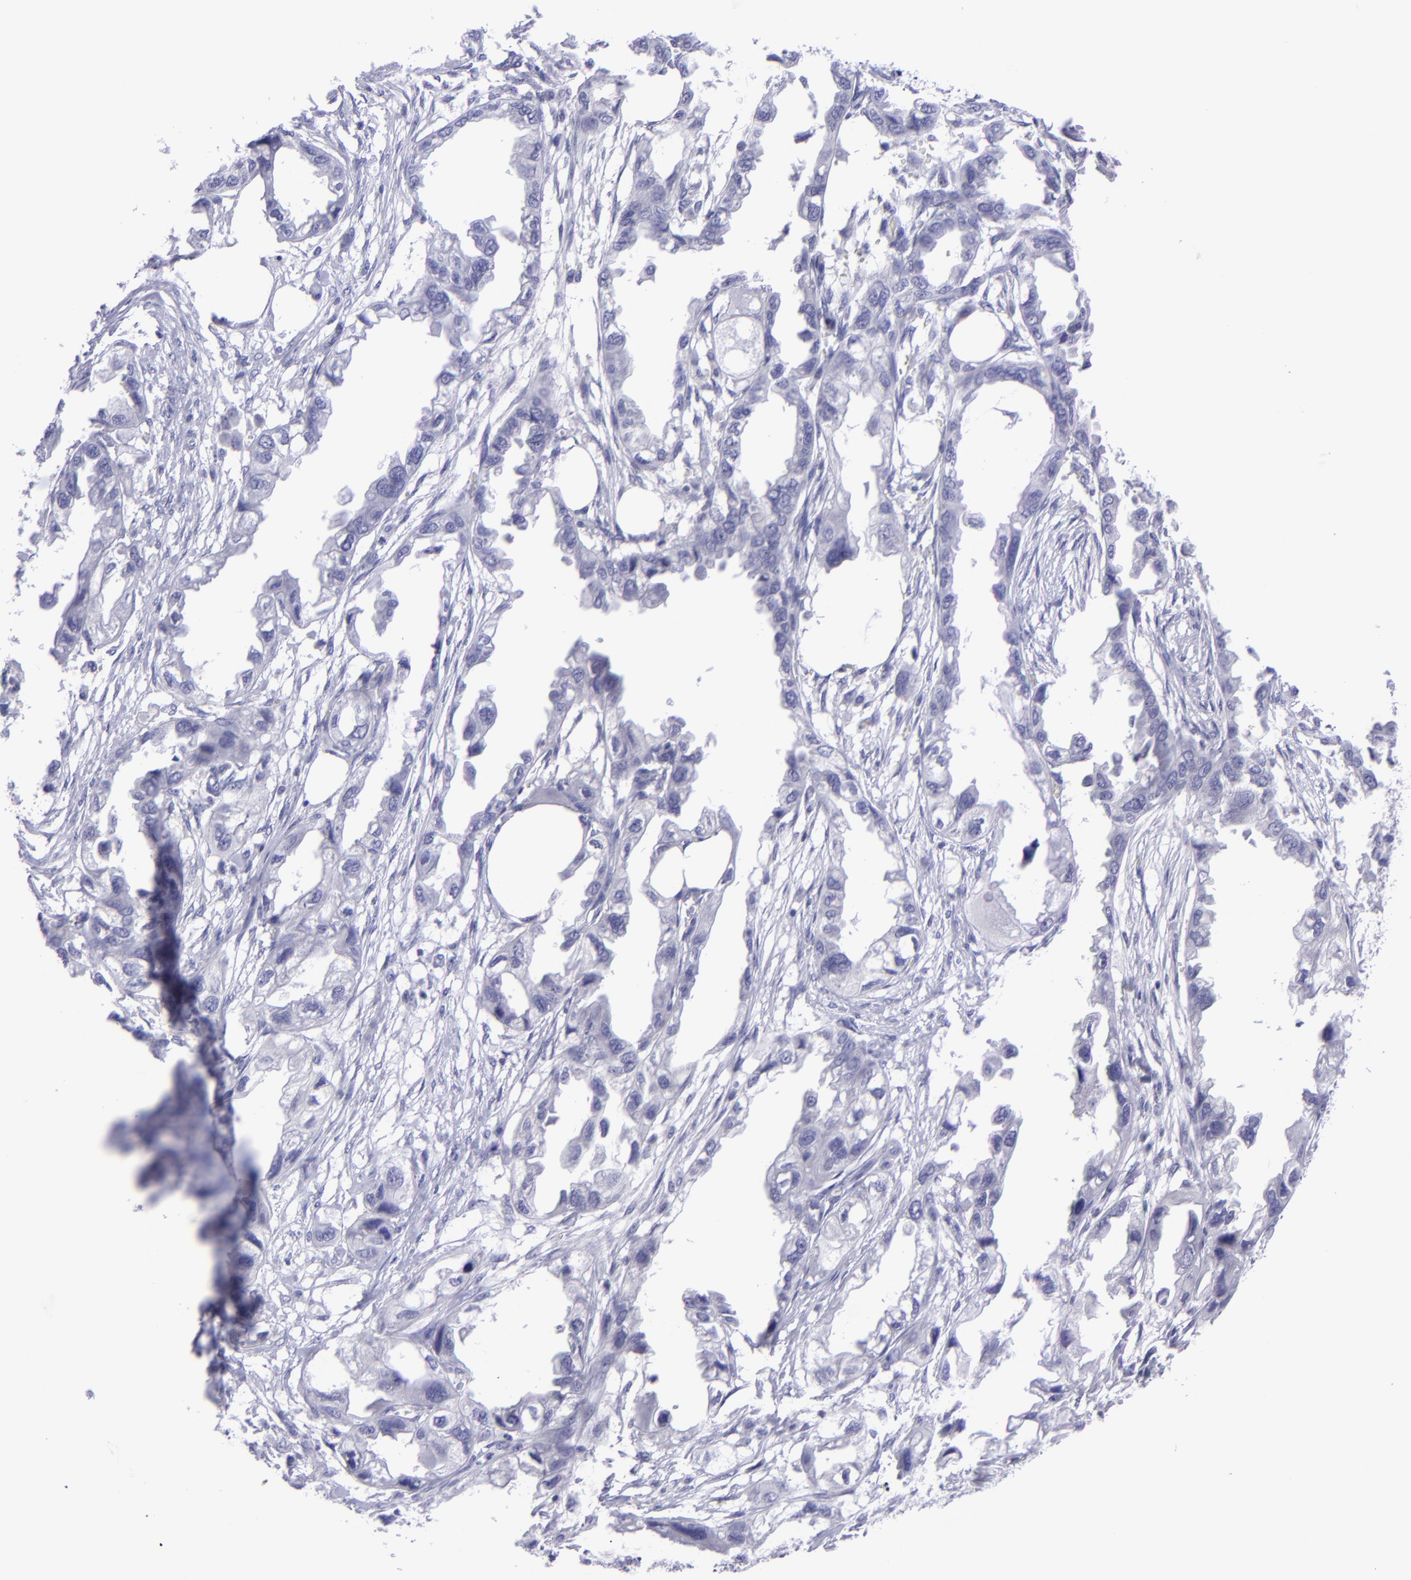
{"staining": {"intensity": "negative", "quantity": "none", "location": "none"}, "tissue": "endometrial cancer", "cell_type": "Tumor cells", "image_type": "cancer", "snomed": [{"axis": "morphology", "description": "Adenocarcinoma, NOS"}, {"axis": "topography", "description": "Endometrium"}], "caption": "This is a micrograph of immunohistochemistry staining of endometrial adenocarcinoma, which shows no staining in tumor cells.", "gene": "POU2F2", "patient": {"sex": "female", "age": 67}}